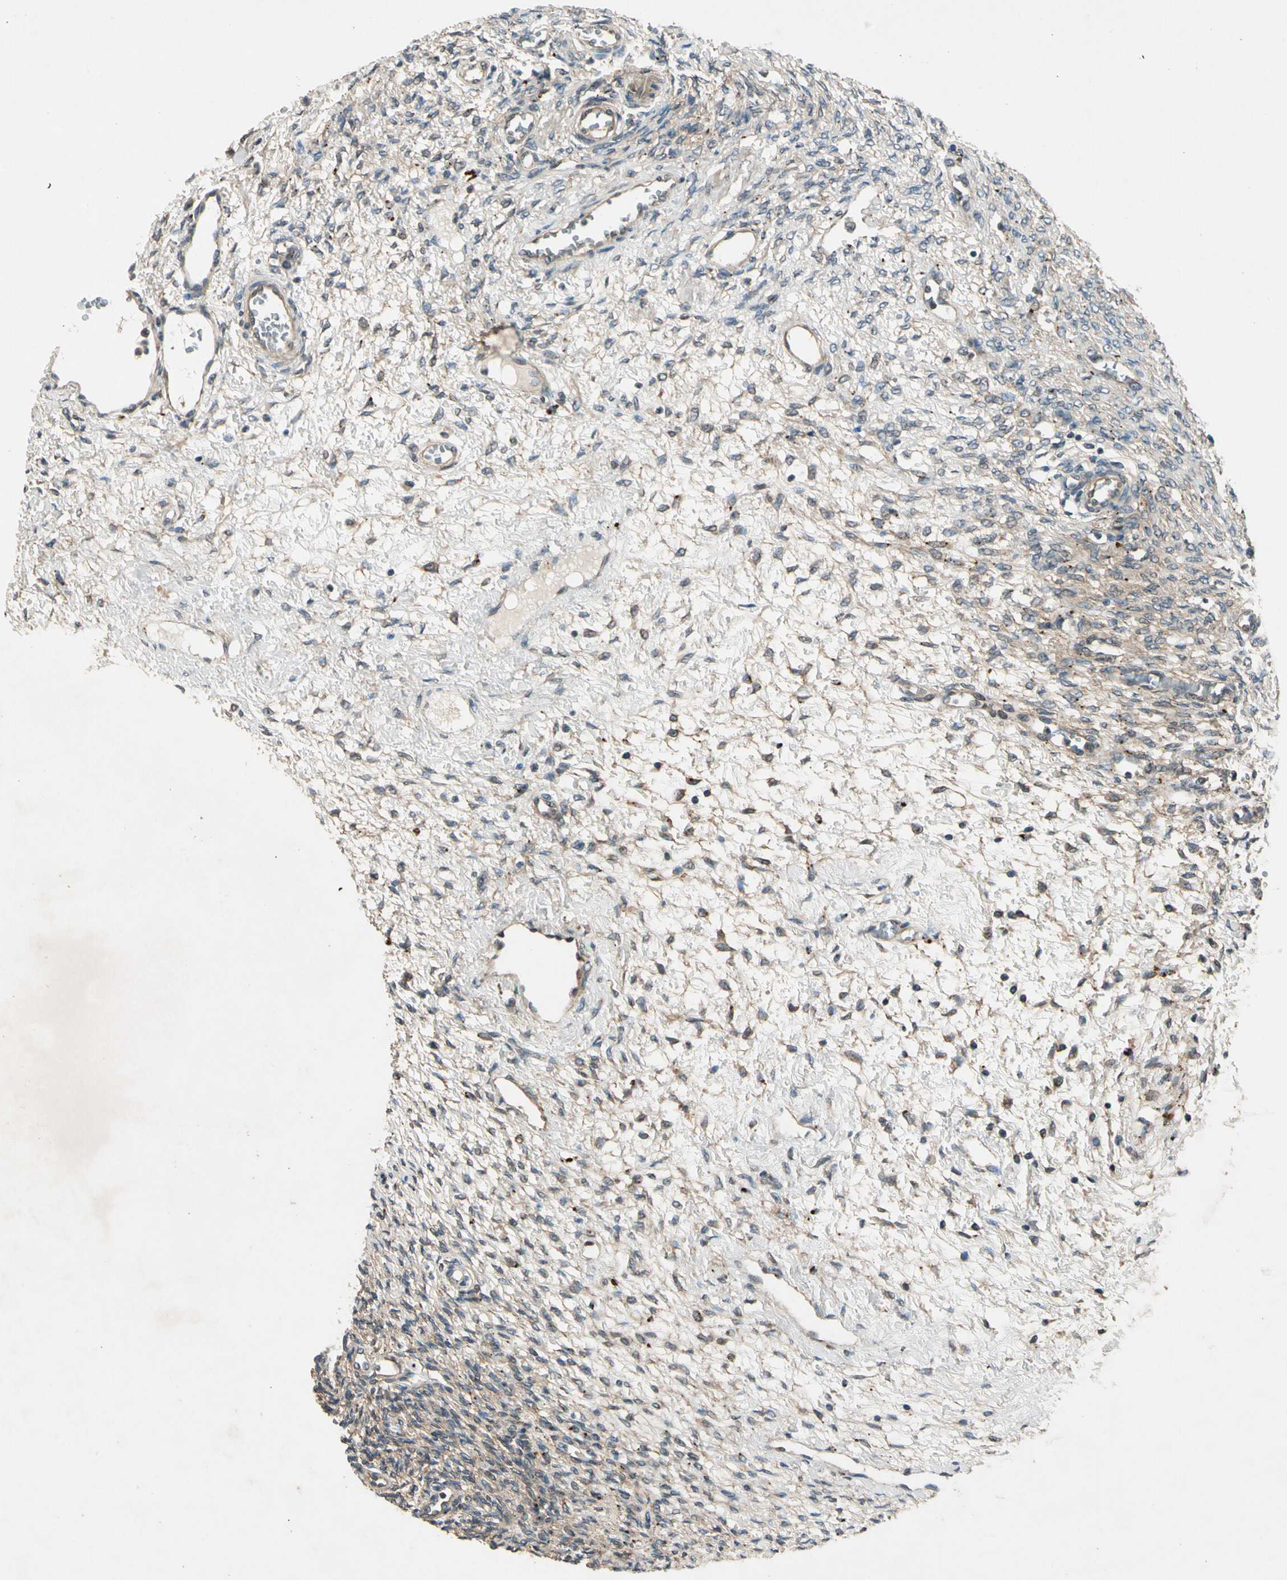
{"staining": {"intensity": "weak", "quantity": "25%-75%", "location": "cytoplasmic/membranous"}, "tissue": "ovary", "cell_type": "Ovarian stroma cells", "image_type": "normal", "snomed": [{"axis": "morphology", "description": "Normal tissue, NOS"}, {"axis": "topography", "description": "Ovary"}], "caption": "Immunohistochemical staining of unremarkable human ovary reveals low levels of weak cytoplasmic/membranous positivity in approximately 25%-75% of ovarian stroma cells. The protein of interest is shown in brown color, while the nuclei are stained blue.", "gene": "ROCK2", "patient": {"sex": "female", "age": 32}}